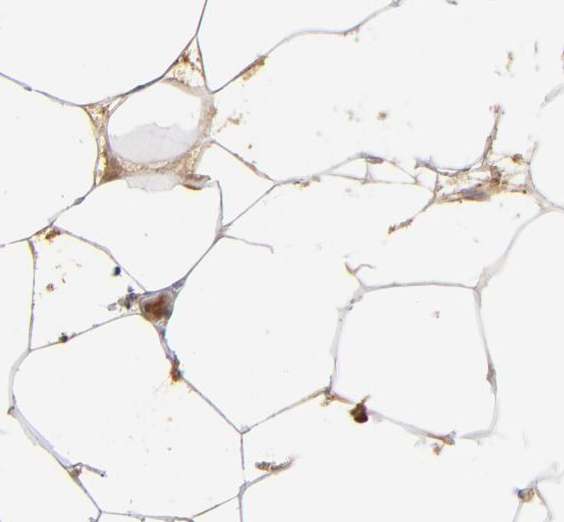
{"staining": {"intensity": "moderate", "quantity": ">75%", "location": "cytoplasmic/membranous"}, "tissue": "adipose tissue", "cell_type": "Adipocytes", "image_type": "normal", "snomed": [{"axis": "morphology", "description": "Normal tissue, NOS"}, {"axis": "morphology", "description": "Duct carcinoma"}, {"axis": "topography", "description": "Breast"}, {"axis": "topography", "description": "Adipose tissue"}], "caption": "DAB (3,3'-diaminobenzidine) immunohistochemical staining of benign human adipose tissue shows moderate cytoplasmic/membranous protein positivity in approximately >75% of adipocytes. (Brightfield microscopy of DAB IHC at high magnification).", "gene": "SERPINA1", "patient": {"sex": "female", "age": 37}}